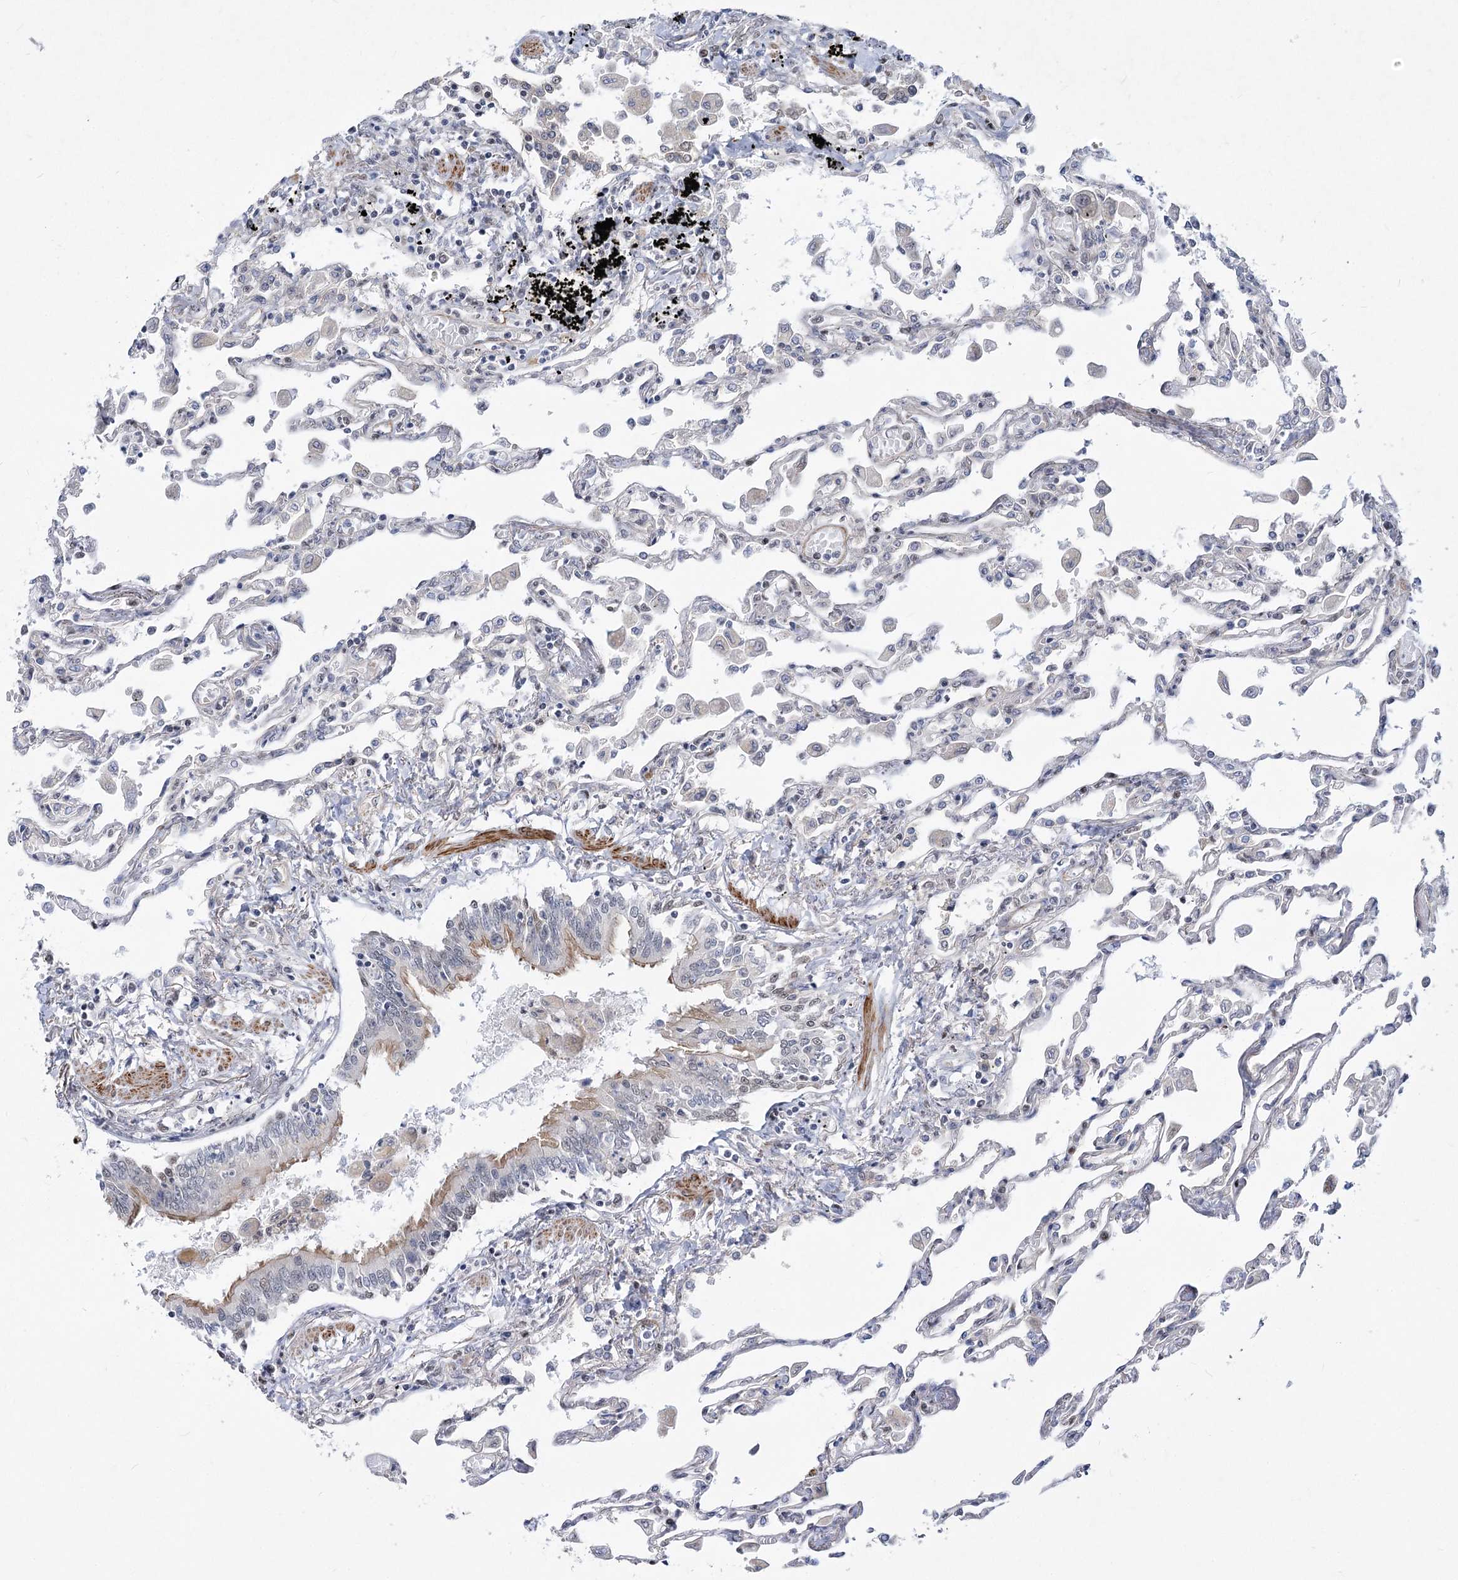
{"staining": {"intensity": "moderate", "quantity": "<25%", "location": "nuclear"}, "tissue": "lung", "cell_type": "Alveolar cells", "image_type": "normal", "snomed": [{"axis": "morphology", "description": "Normal tissue, NOS"}, {"axis": "topography", "description": "Bronchus"}, {"axis": "topography", "description": "Lung"}], "caption": "Approximately <25% of alveolar cells in unremarkable human lung display moderate nuclear protein expression as visualized by brown immunohistochemical staining.", "gene": "ARSI", "patient": {"sex": "female", "age": 49}}